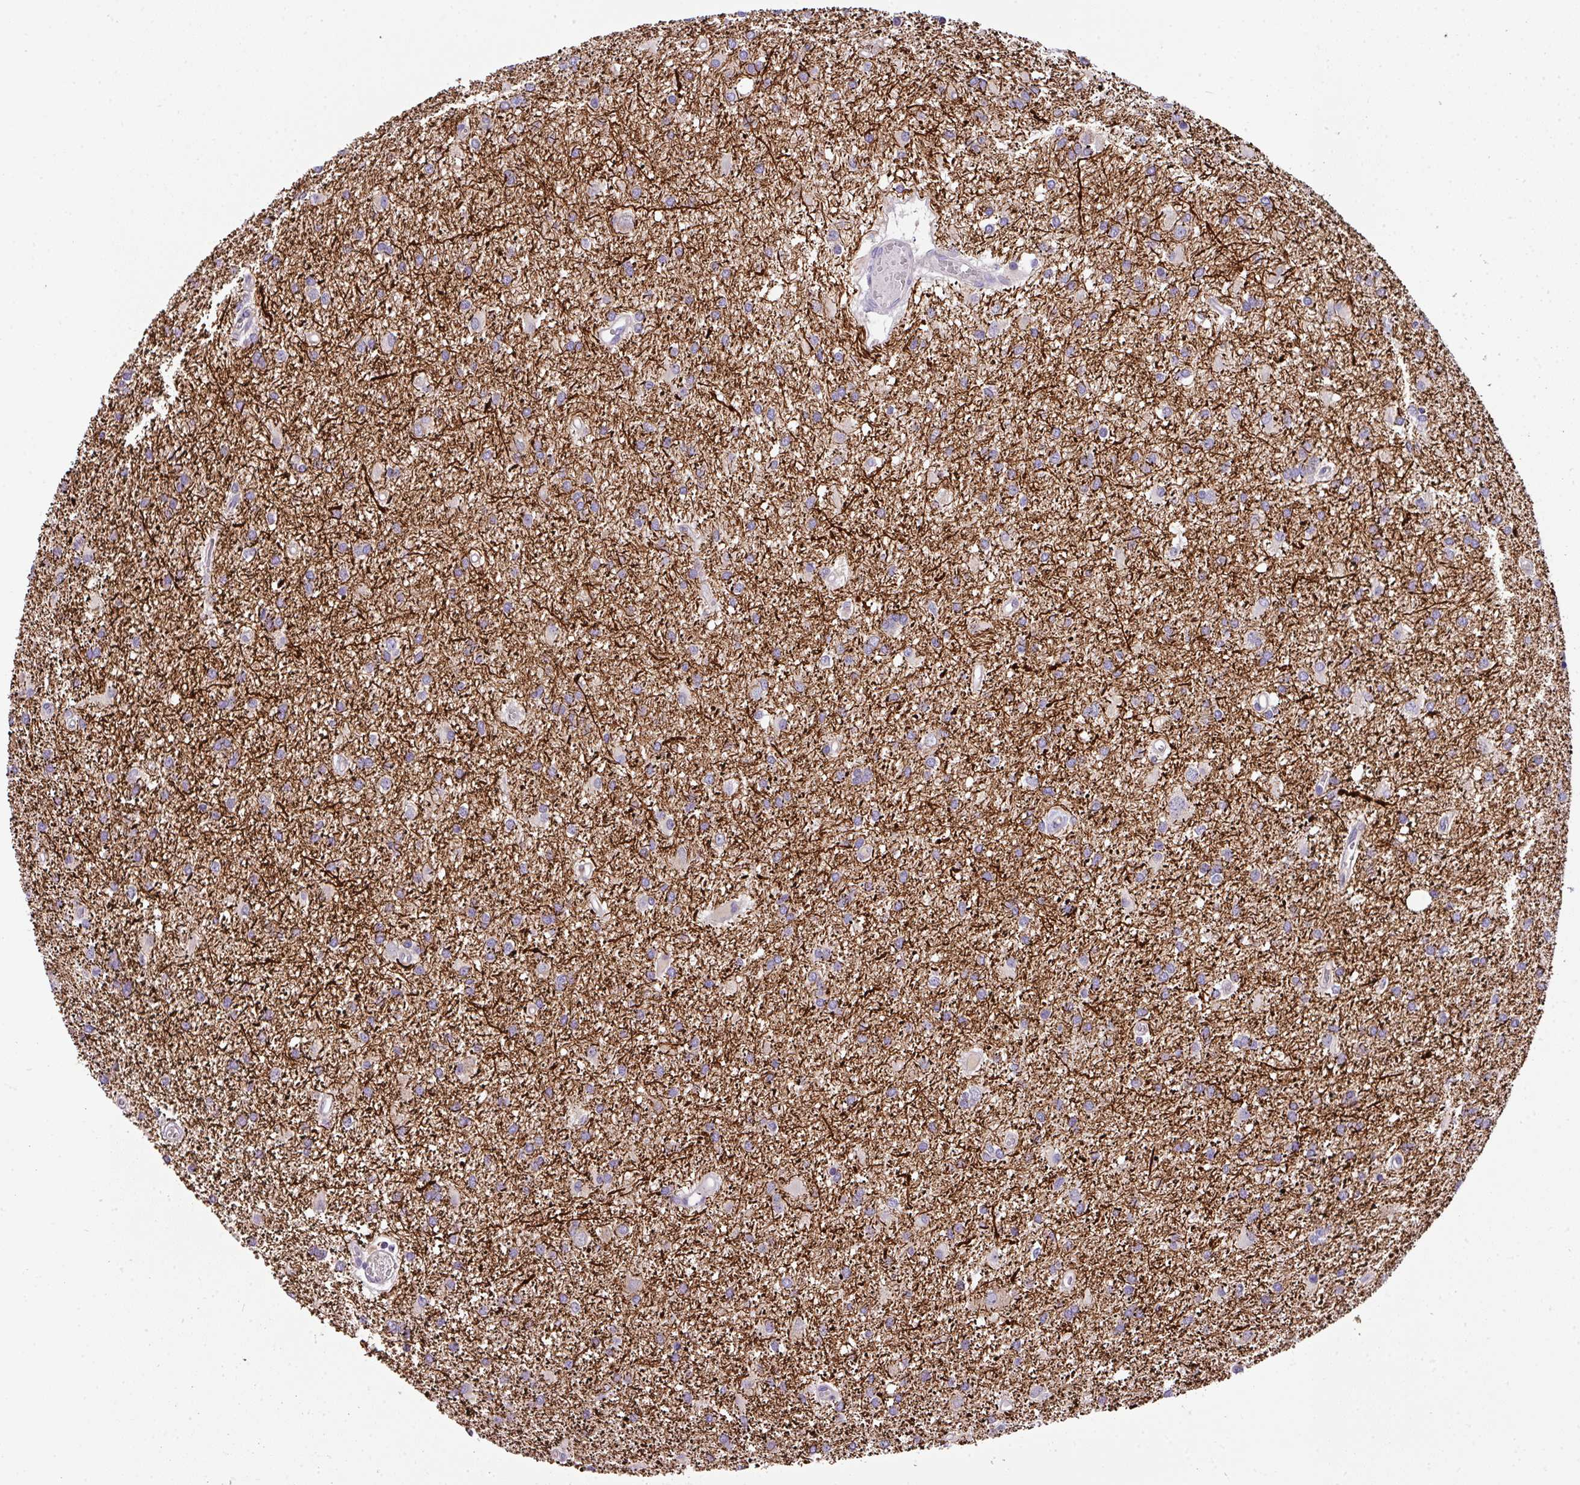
{"staining": {"intensity": "weak", "quantity": "25%-75%", "location": "cytoplasmic/membranous"}, "tissue": "glioma", "cell_type": "Tumor cells", "image_type": "cancer", "snomed": [{"axis": "morphology", "description": "Glioma, malignant, High grade"}, {"axis": "topography", "description": "Brain"}], "caption": "Brown immunohistochemical staining in glioma displays weak cytoplasmic/membranous positivity in about 25%-75% of tumor cells.", "gene": "ANXA2R", "patient": {"sex": "female", "age": 50}}